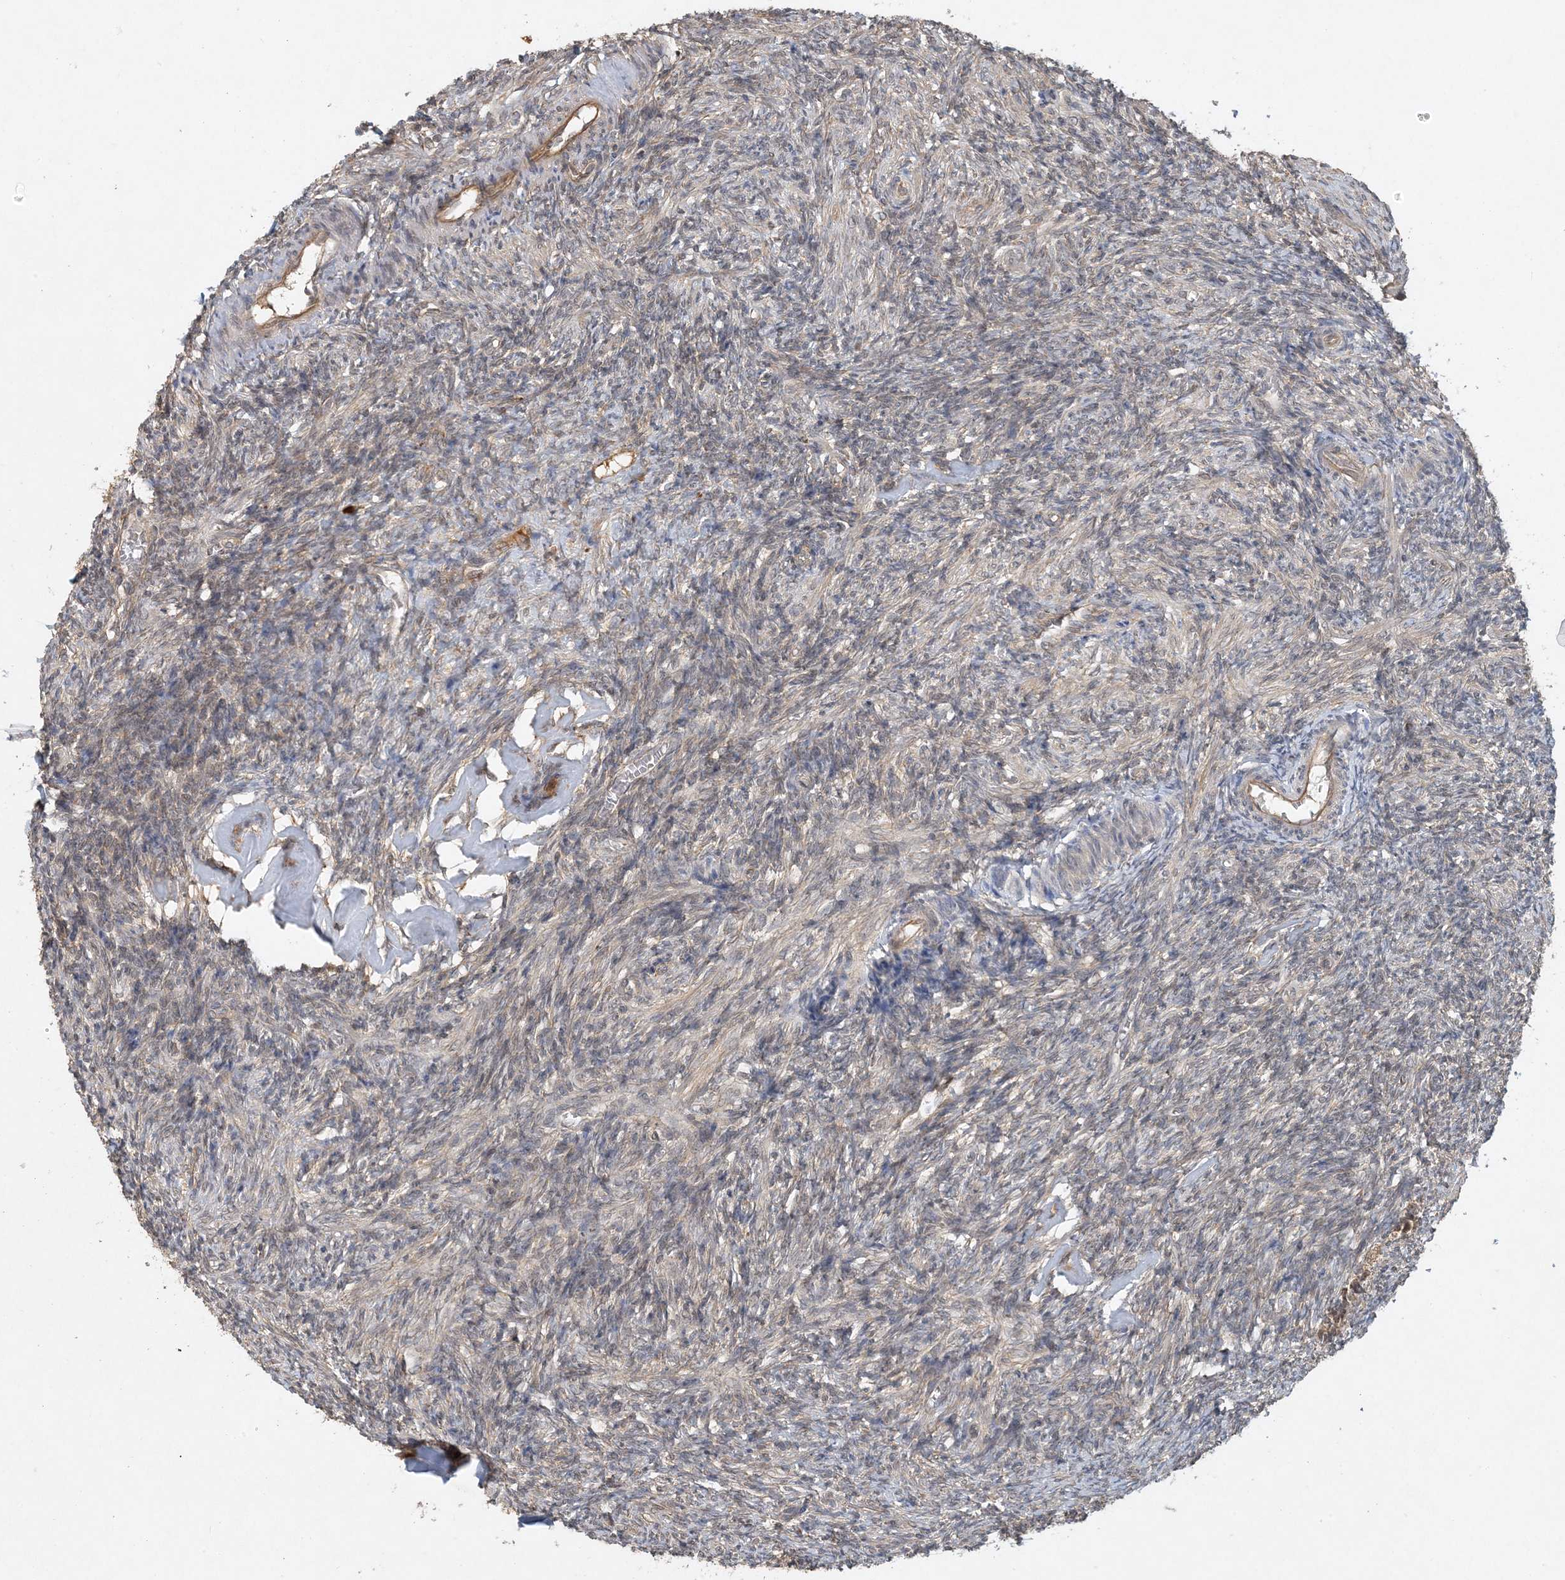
{"staining": {"intensity": "weak", "quantity": "25%-75%", "location": "cytoplasmic/membranous"}, "tissue": "ovary", "cell_type": "Ovarian stroma cells", "image_type": "normal", "snomed": [{"axis": "morphology", "description": "Normal tissue, NOS"}, {"axis": "topography", "description": "Ovary"}], "caption": "A low amount of weak cytoplasmic/membranous expression is present in about 25%-75% of ovarian stroma cells in normal ovary. The staining was performed using DAB (3,3'-diaminobenzidine) to visualize the protein expression in brown, while the nuclei were stained in blue with hematoxylin (Magnification: 20x).", "gene": "ZCCHC4", "patient": {"sex": "female", "age": 27}}